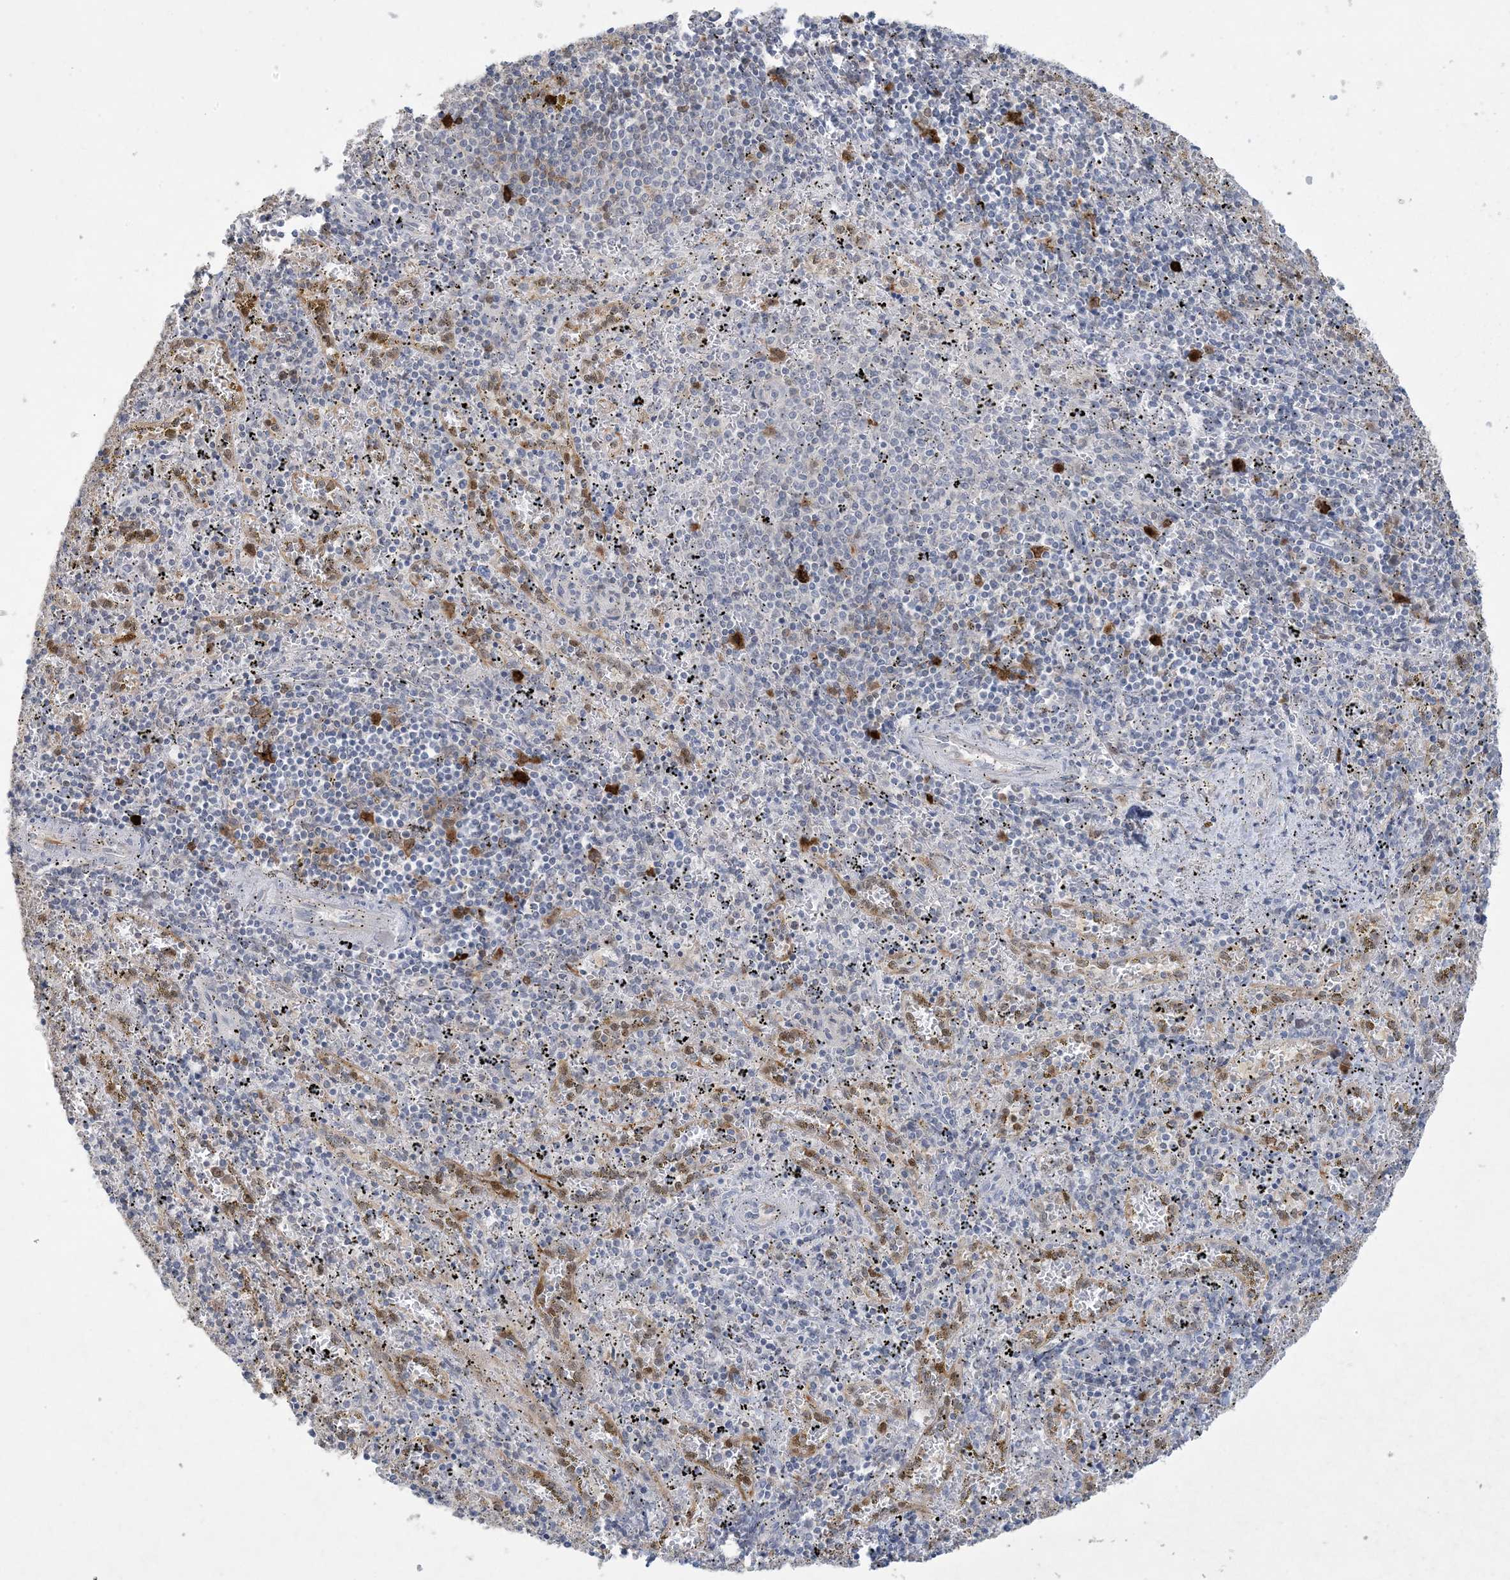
{"staining": {"intensity": "negative", "quantity": "none", "location": "none"}, "tissue": "spleen", "cell_type": "Cells in red pulp", "image_type": "normal", "snomed": [{"axis": "morphology", "description": "Normal tissue, NOS"}, {"axis": "topography", "description": "Spleen"}], "caption": "Cells in red pulp show no significant protein positivity in unremarkable spleen. (Stains: DAB IHC with hematoxylin counter stain, Microscopy: brightfield microscopy at high magnification).", "gene": "HMGCS1", "patient": {"sex": "male", "age": 11}}